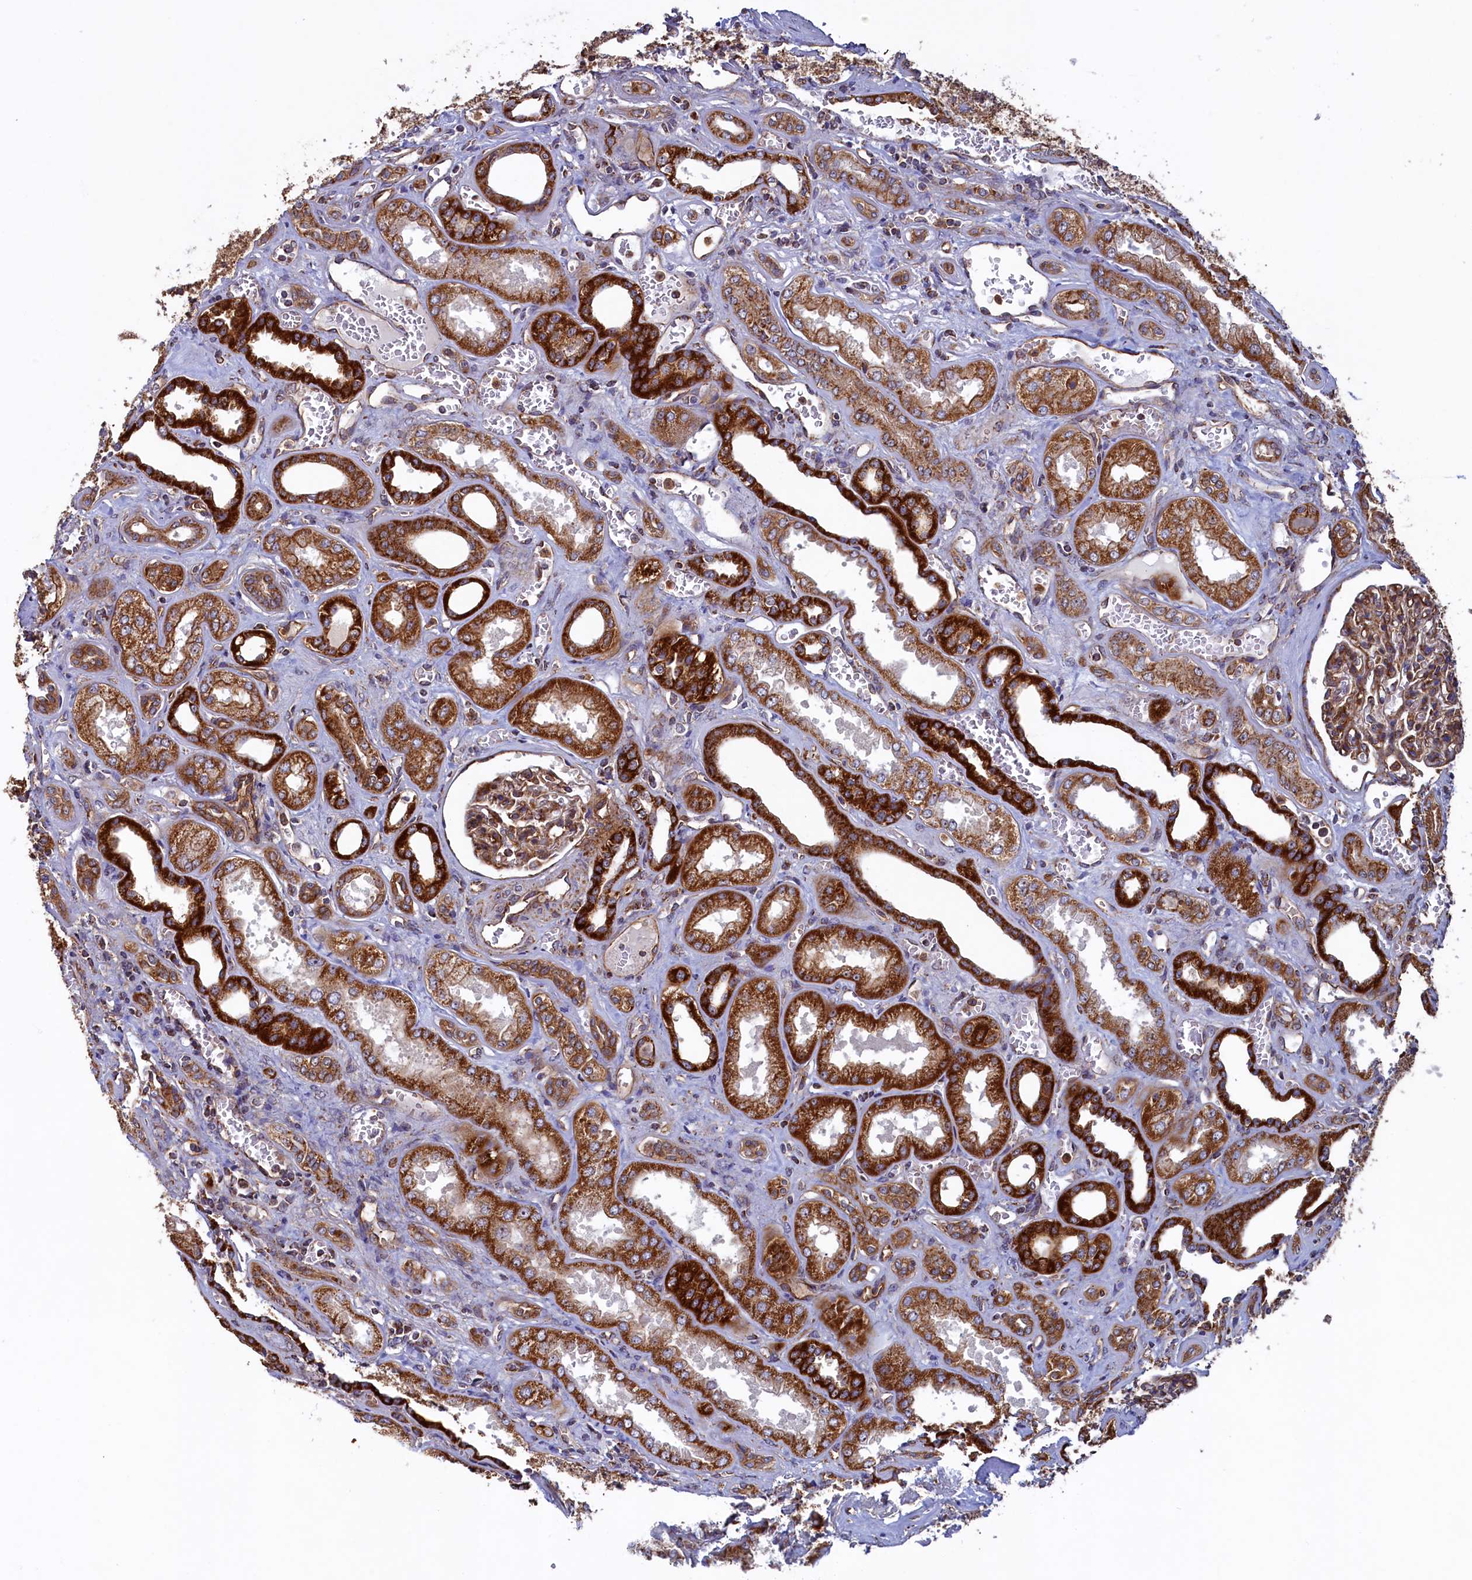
{"staining": {"intensity": "moderate", "quantity": ">75%", "location": "cytoplasmic/membranous"}, "tissue": "kidney", "cell_type": "Cells in glomeruli", "image_type": "normal", "snomed": [{"axis": "morphology", "description": "Normal tissue, NOS"}, {"axis": "morphology", "description": "Adenocarcinoma, NOS"}, {"axis": "topography", "description": "Kidney"}], "caption": "The image reveals staining of benign kidney, revealing moderate cytoplasmic/membranous protein positivity (brown color) within cells in glomeruli. (DAB = brown stain, brightfield microscopy at high magnification).", "gene": "UBE3B", "patient": {"sex": "female", "age": 68}}